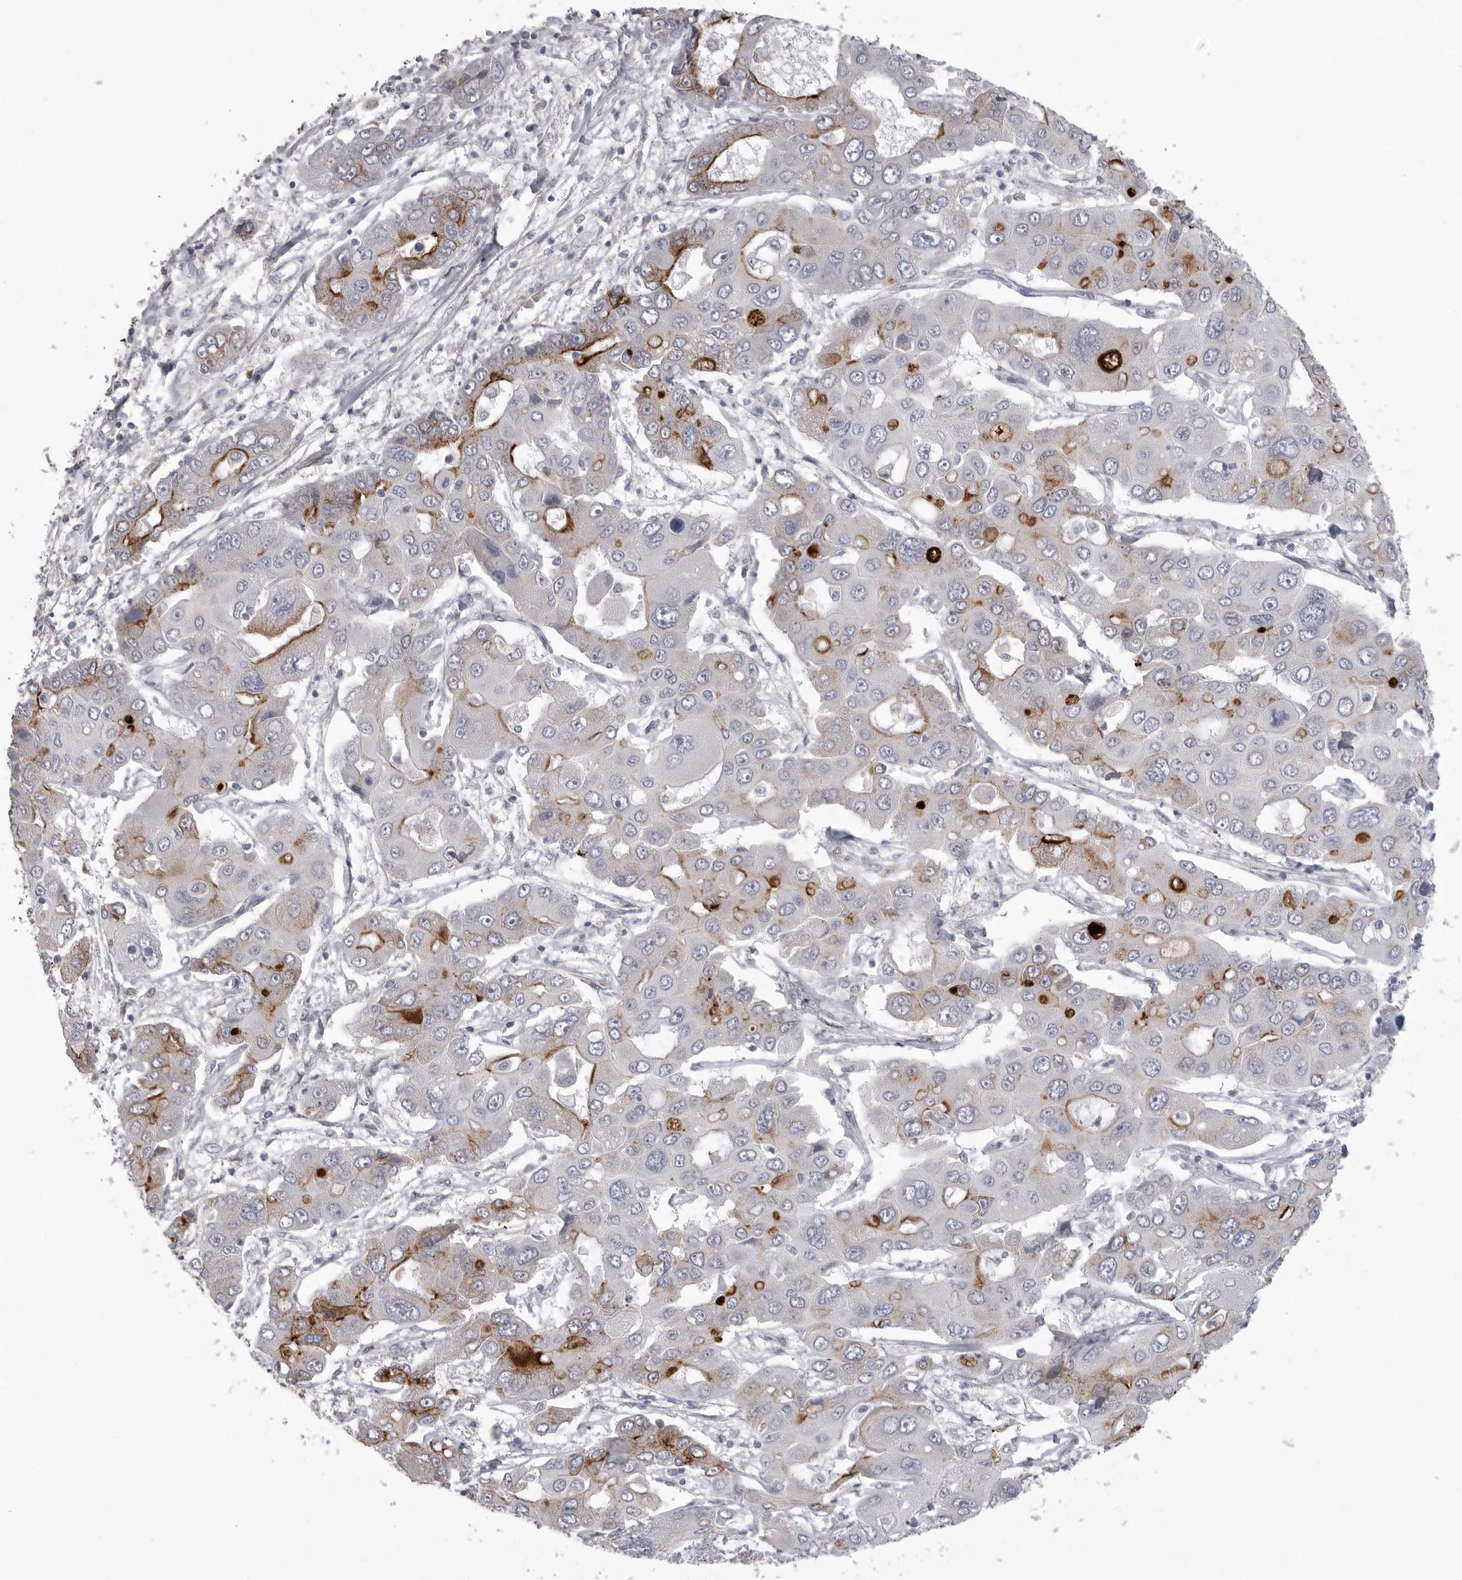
{"staining": {"intensity": "moderate", "quantity": "25%-75%", "location": "cytoplasmic/membranous"}, "tissue": "liver cancer", "cell_type": "Tumor cells", "image_type": "cancer", "snomed": [{"axis": "morphology", "description": "Cholangiocarcinoma"}, {"axis": "topography", "description": "Liver"}], "caption": "The image demonstrates staining of cholangiocarcinoma (liver), revealing moderate cytoplasmic/membranous protein positivity (brown color) within tumor cells. The staining was performed using DAB, with brown indicating positive protein expression. Nuclei are stained blue with hematoxylin.", "gene": "SERPING1", "patient": {"sex": "male", "age": 67}}